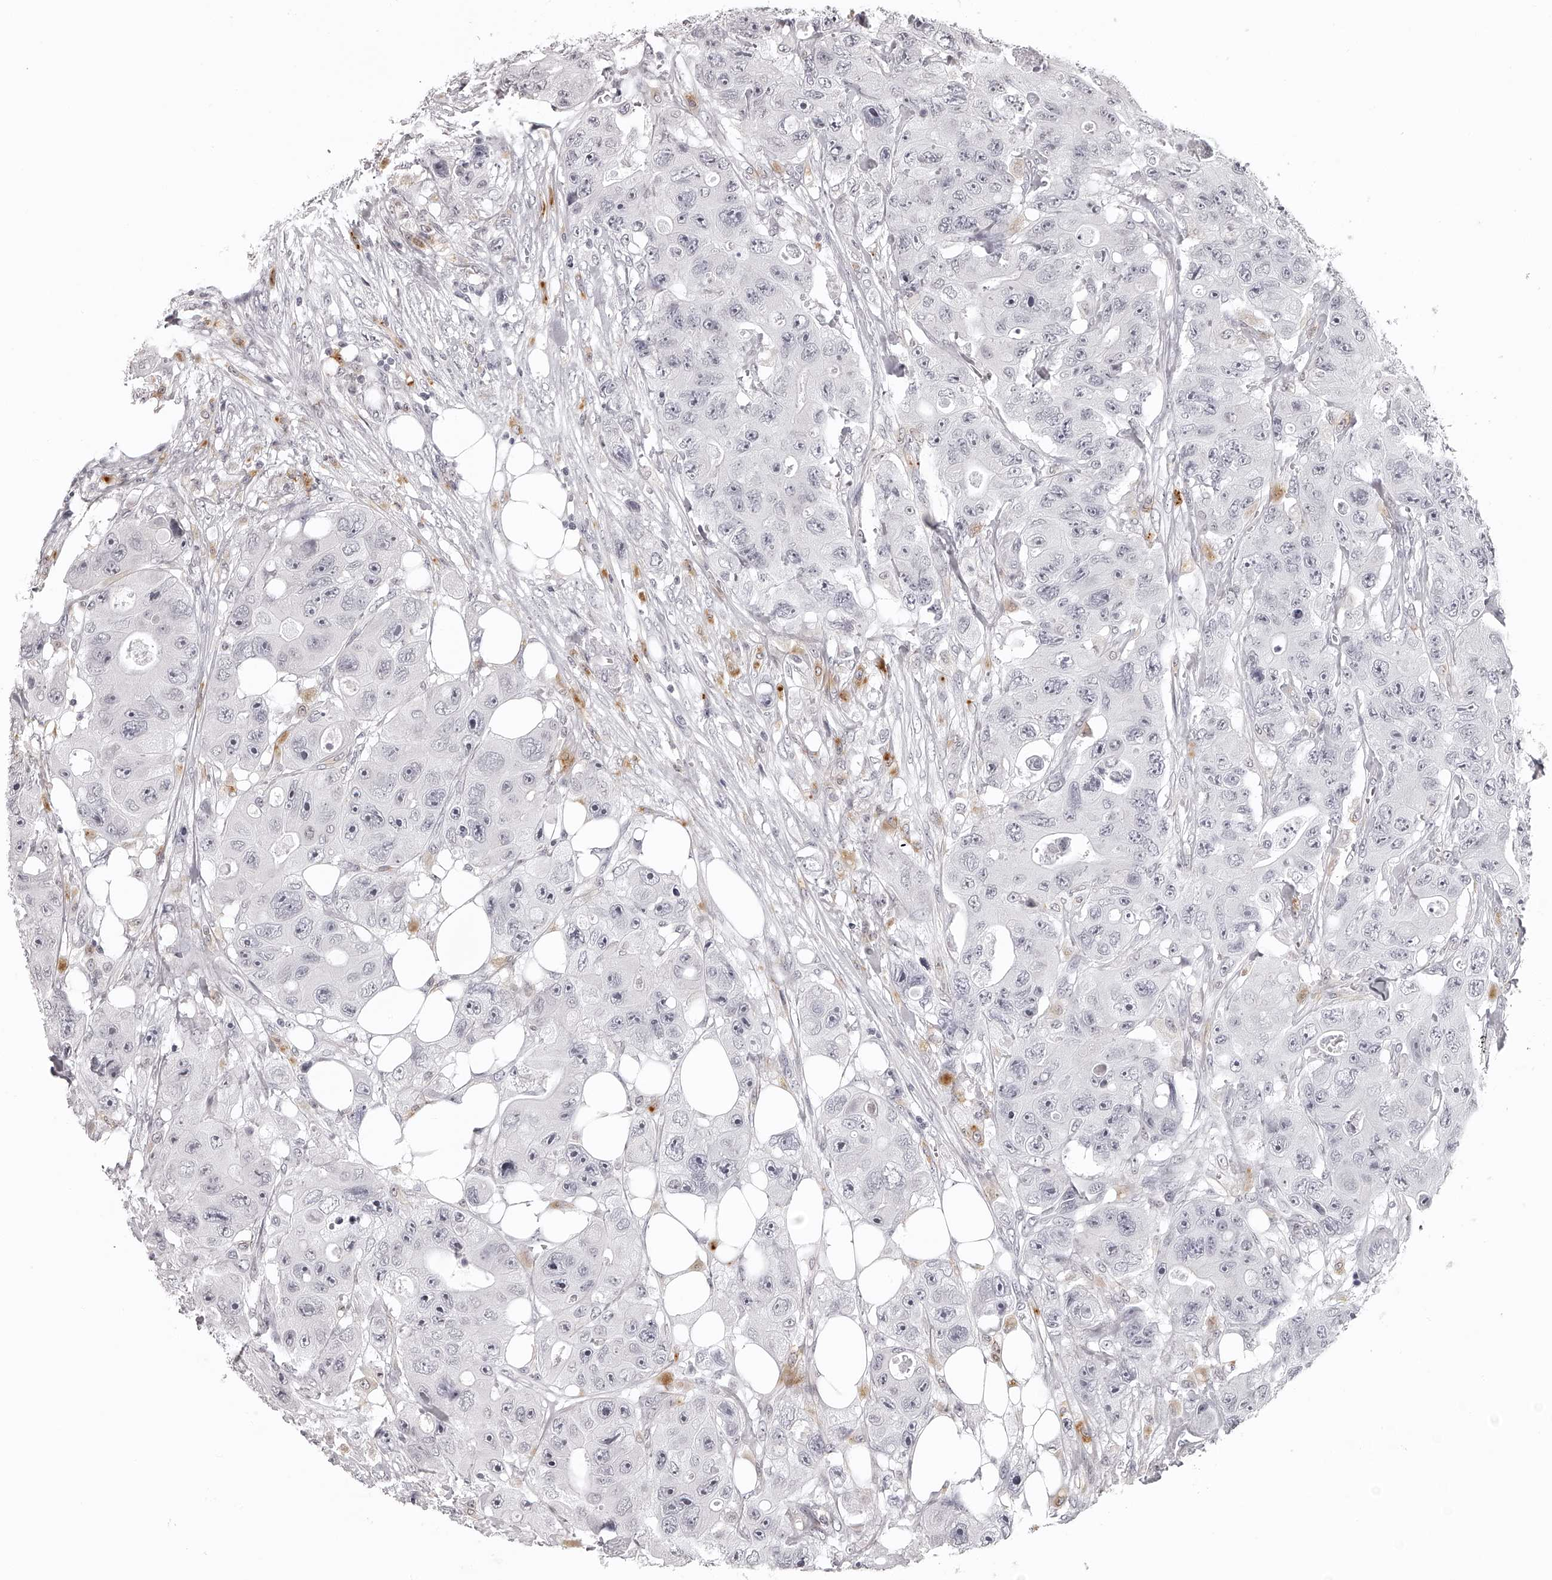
{"staining": {"intensity": "negative", "quantity": "none", "location": "none"}, "tissue": "colorectal cancer", "cell_type": "Tumor cells", "image_type": "cancer", "snomed": [{"axis": "morphology", "description": "Adenocarcinoma, NOS"}, {"axis": "topography", "description": "Colon"}], "caption": "High power microscopy image of an IHC micrograph of colorectal adenocarcinoma, revealing no significant positivity in tumor cells.", "gene": "RNF220", "patient": {"sex": "female", "age": 46}}